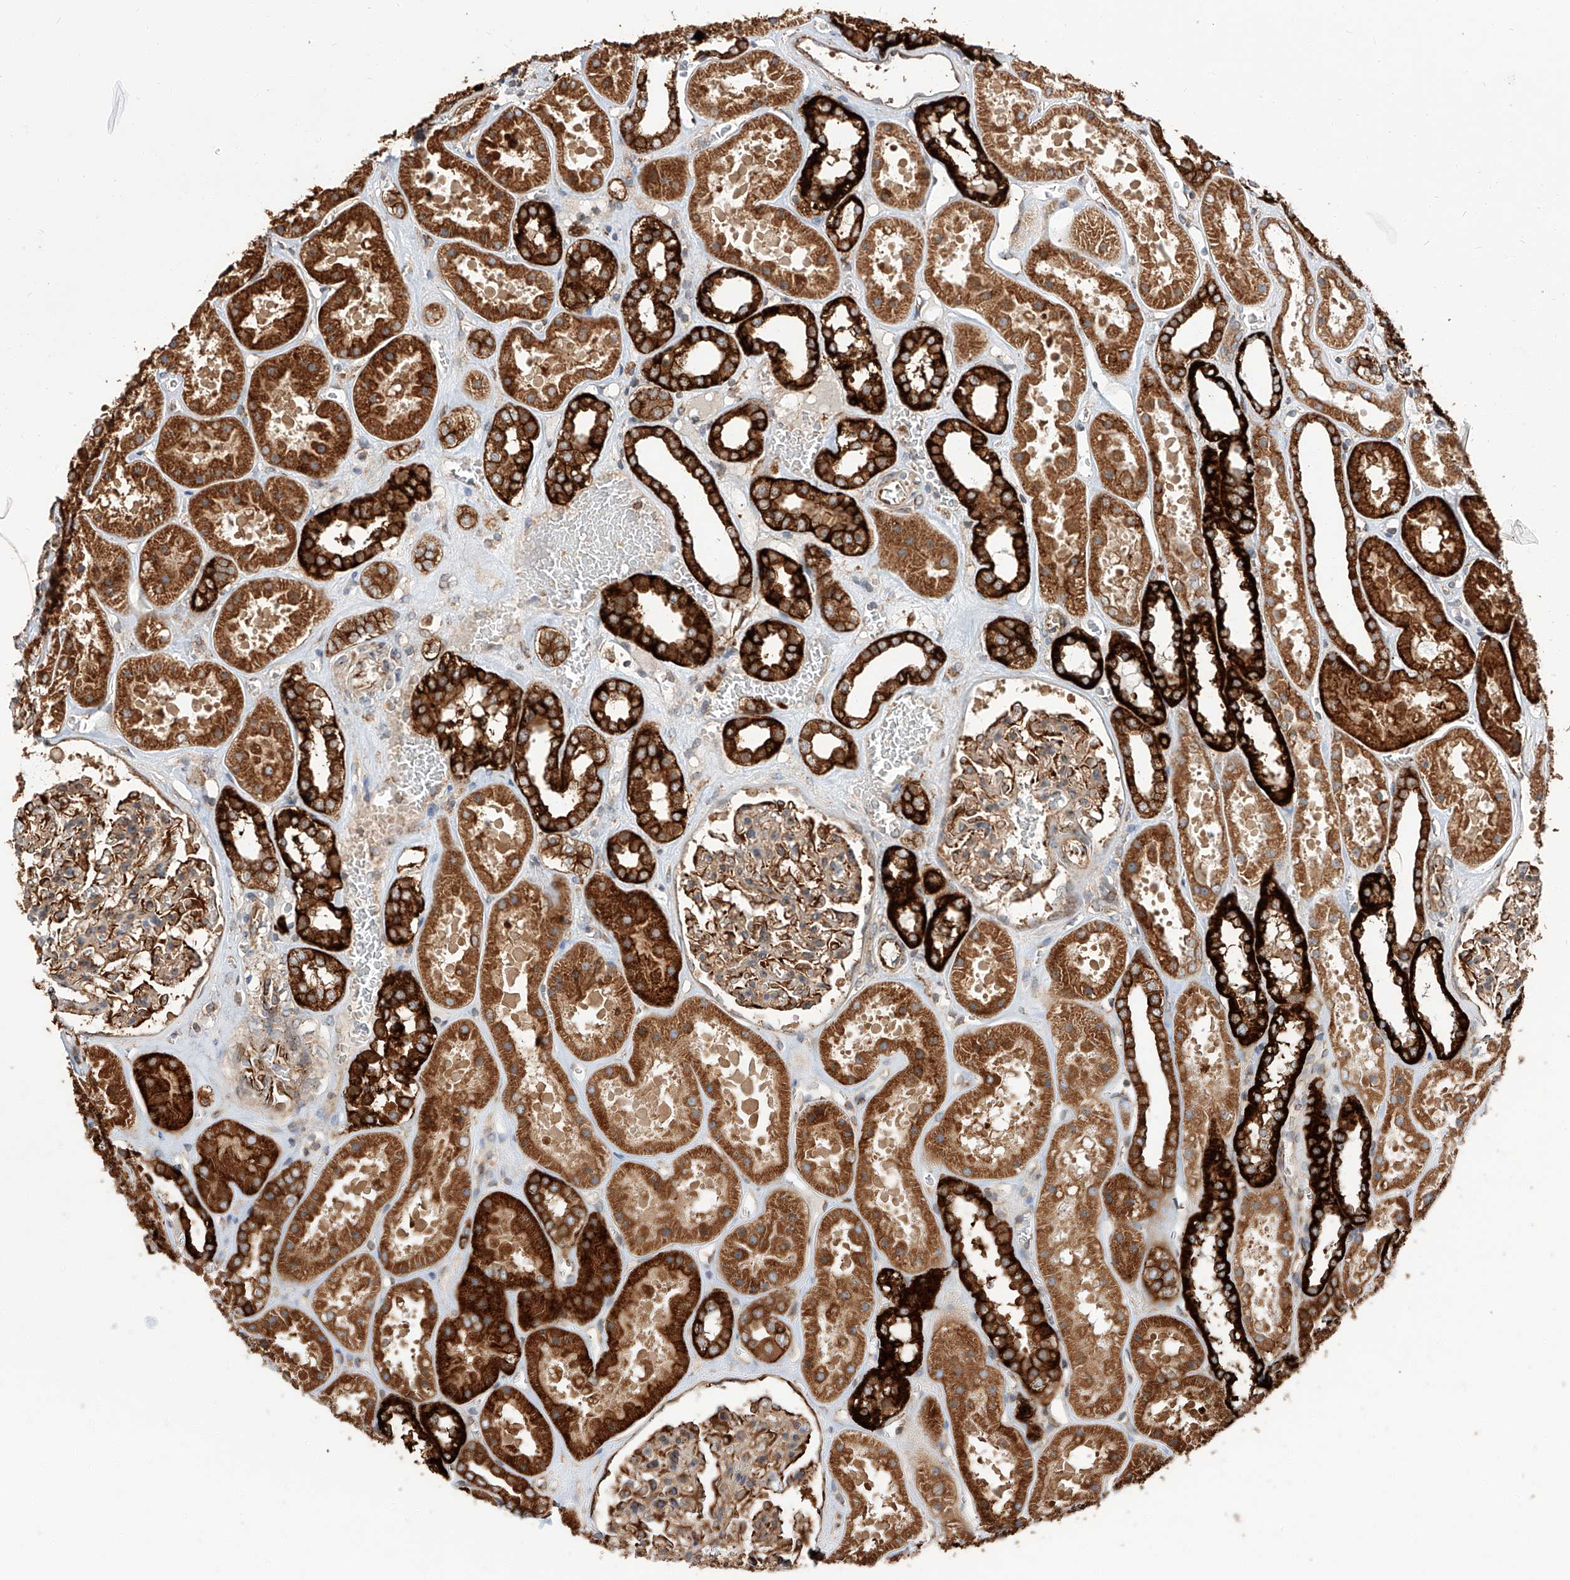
{"staining": {"intensity": "moderate", "quantity": ">75%", "location": "cytoplasmic/membranous"}, "tissue": "kidney", "cell_type": "Cells in glomeruli", "image_type": "normal", "snomed": [{"axis": "morphology", "description": "Normal tissue, NOS"}, {"axis": "topography", "description": "Kidney"}], "caption": "Cells in glomeruli display medium levels of moderate cytoplasmic/membranous staining in approximately >75% of cells in unremarkable human kidney. The staining was performed using DAB (3,3'-diaminobenzidine) to visualize the protein expression in brown, while the nuclei were stained in blue with hematoxylin (Magnification: 20x).", "gene": "ISCA2", "patient": {"sex": "female", "age": 41}}